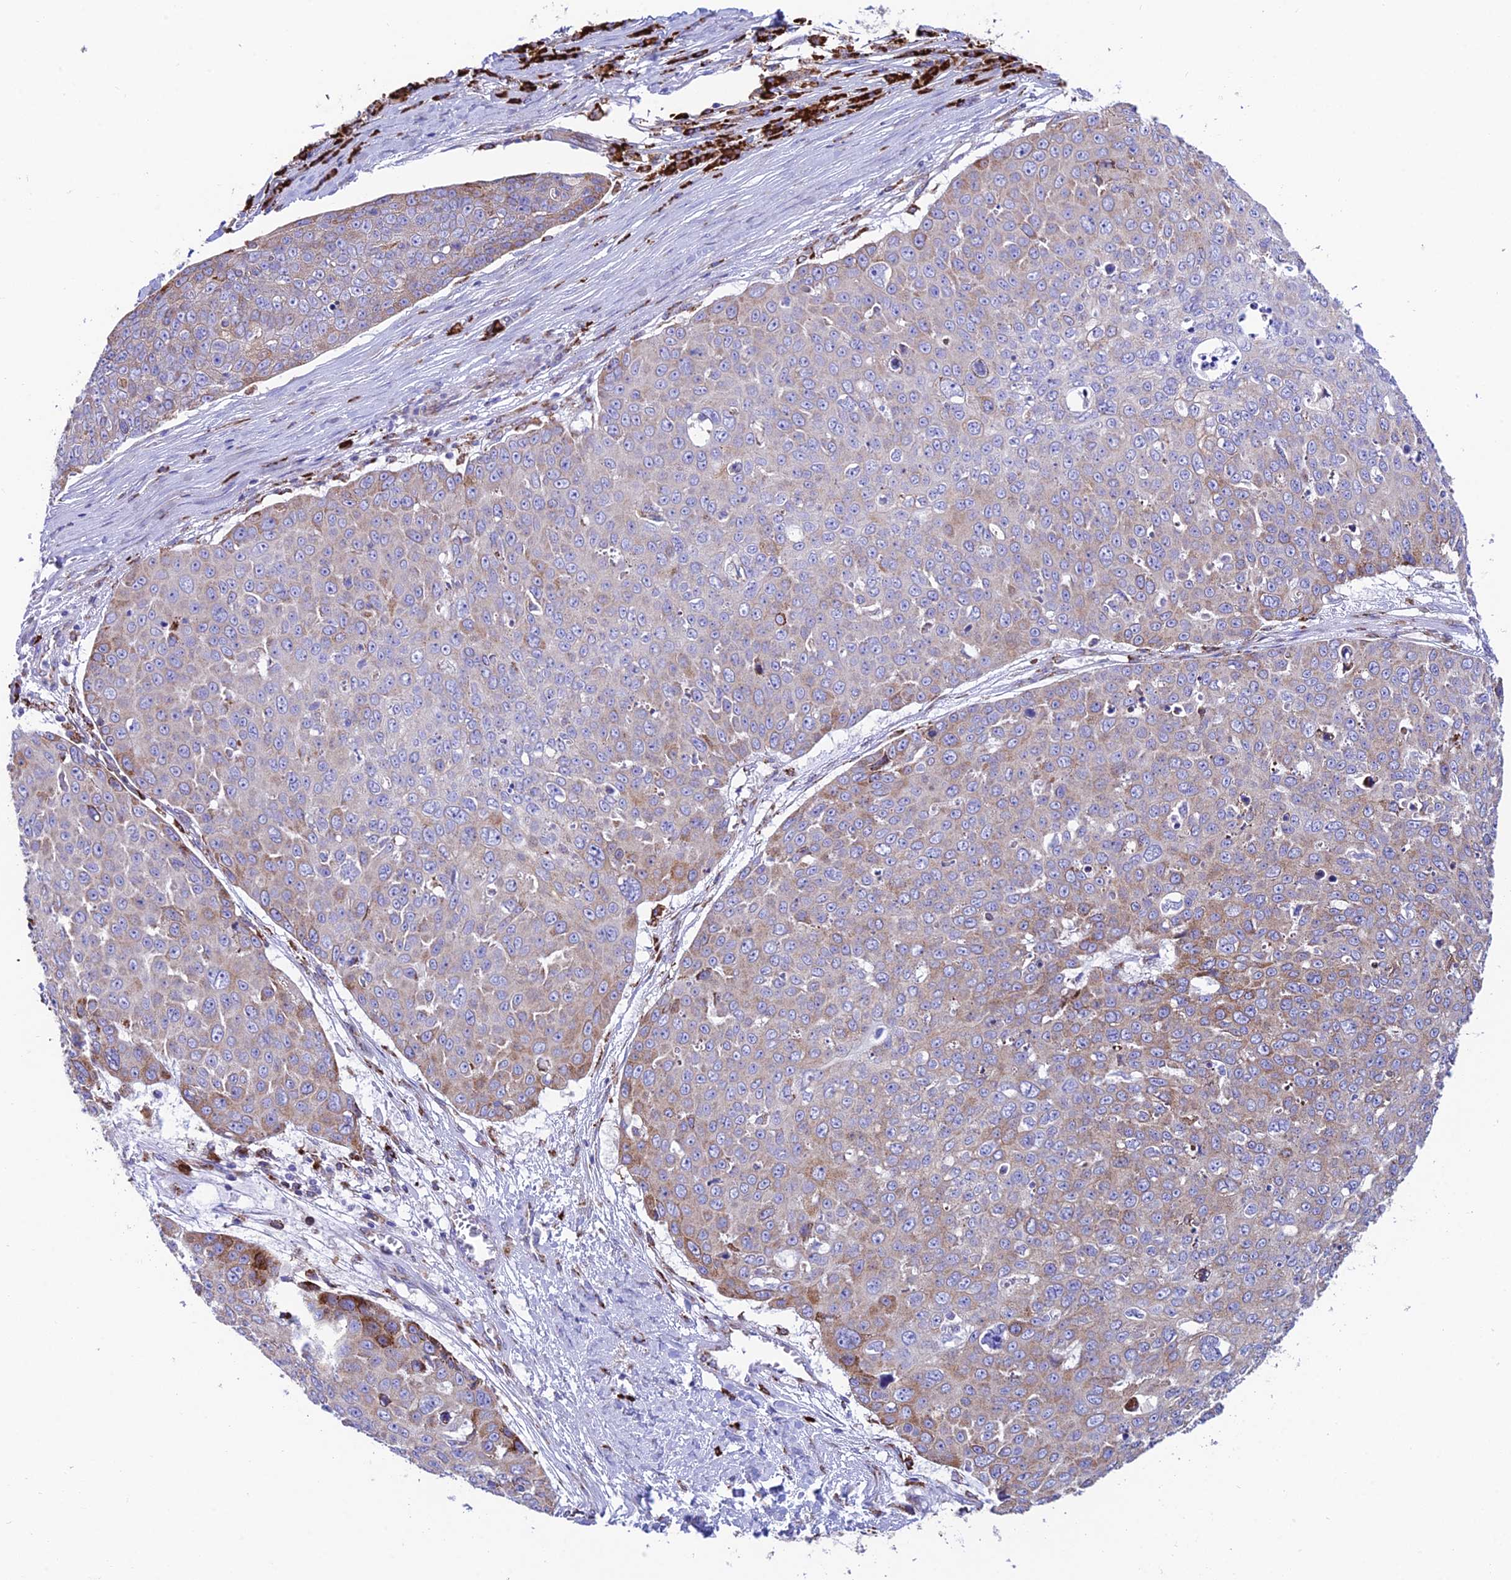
{"staining": {"intensity": "weak", "quantity": "25%-75%", "location": "cytoplasmic/membranous"}, "tissue": "skin cancer", "cell_type": "Tumor cells", "image_type": "cancer", "snomed": [{"axis": "morphology", "description": "Squamous cell carcinoma, NOS"}, {"axis": "topography", "description": "Skin"}], "caption": "Skin squamous cell carcinoma stained for a protein (brown) reveals weak cytoplasmic/membranous positive expression in approximately 25%-75% of tumor cells.", "gene": "TUBGCP6", "patient": {"sex": "male", "age": 71}}